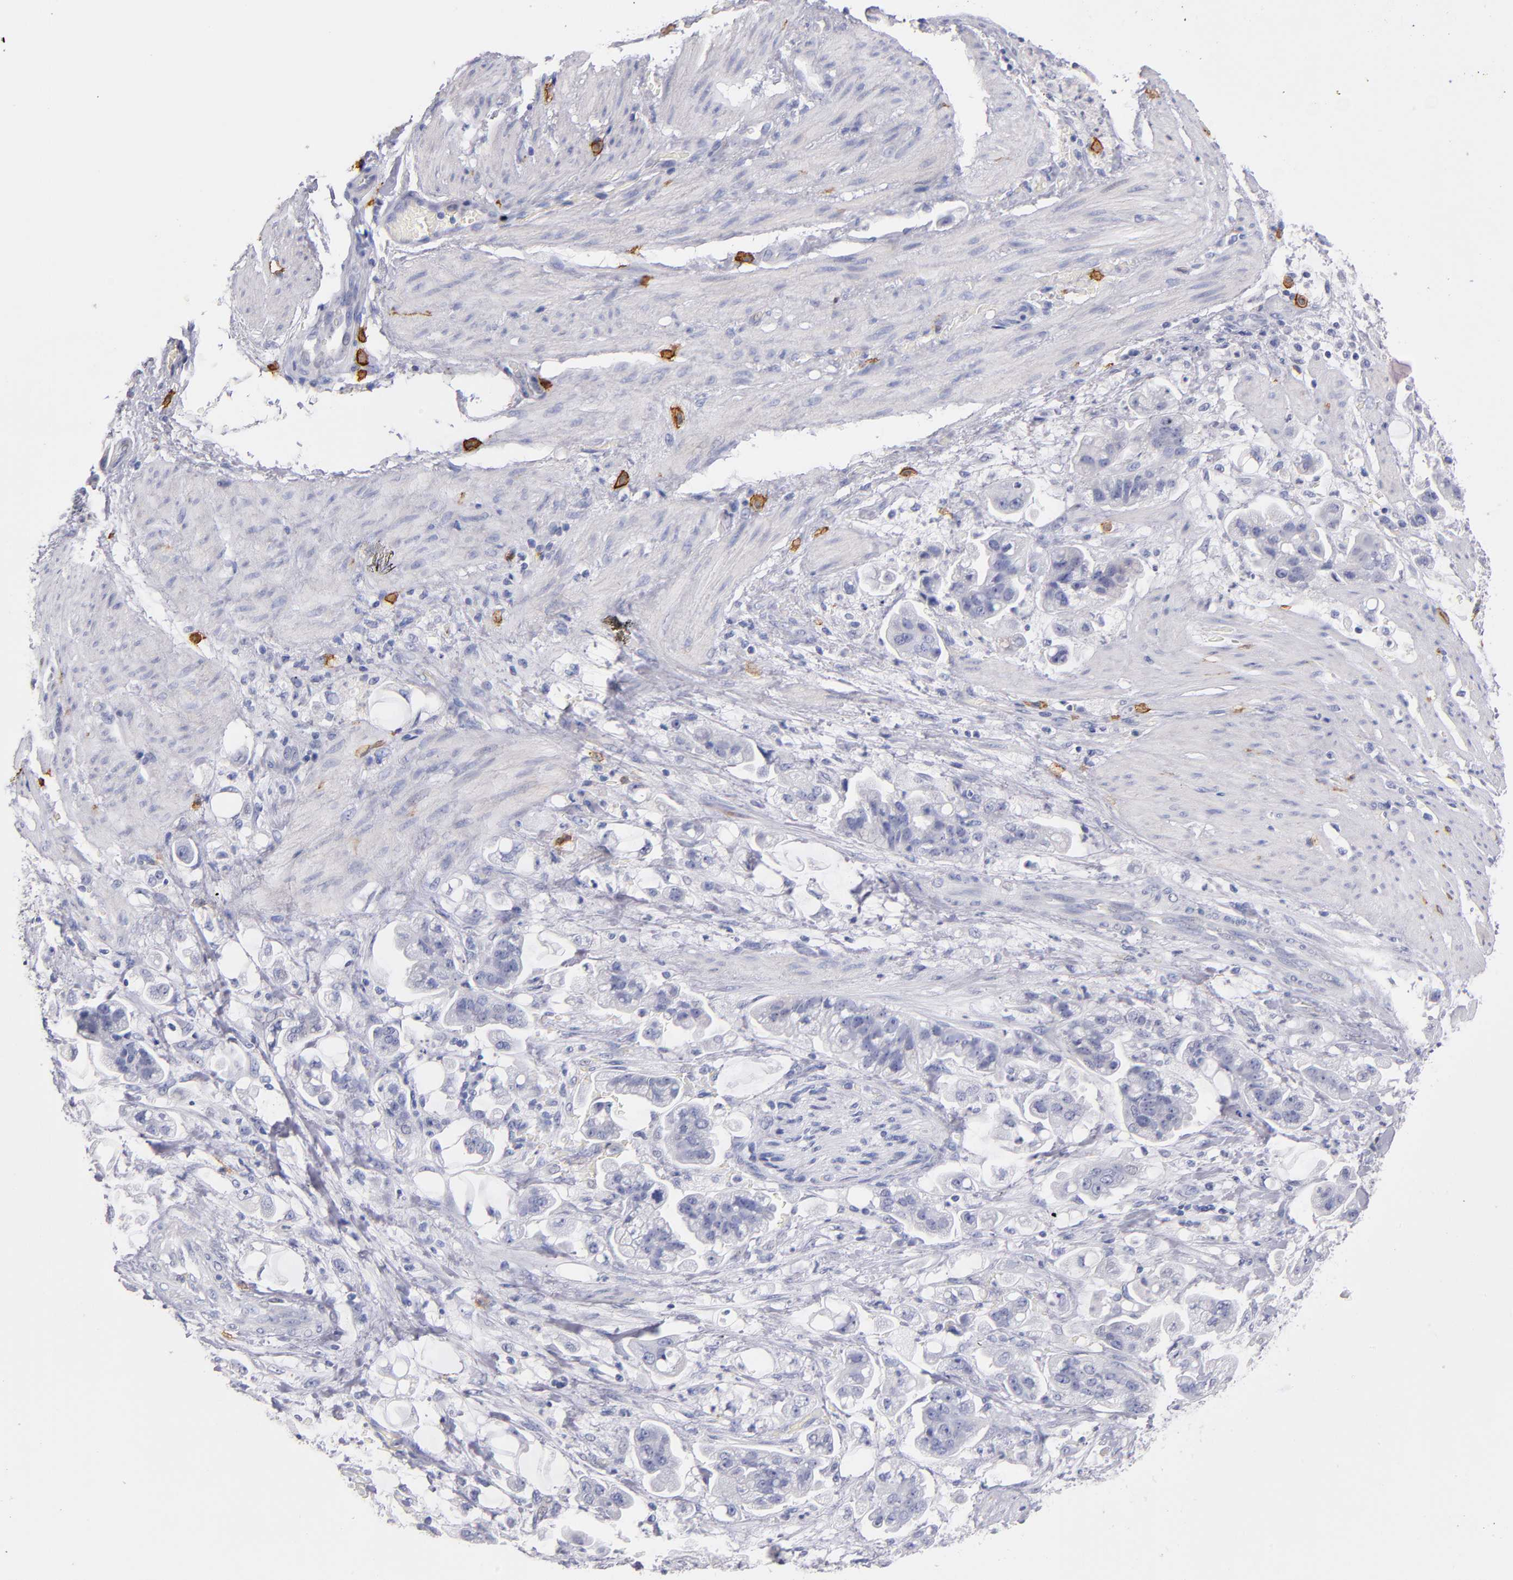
{"staining": {"intensity": "negative", "quantity": "none", "location": "none"}, "tissue": "stomach cancer", "cell_type": "Tumor cells", "image_type": "cancer", "snomed": [{"axis": "morphology", "description": "Adenocarcinoma, NOS"}, {"axis": "topography", "description": "Stomach"}], "caption": "Tumor cells show no significant expression in stomach cancer. (Immunohistochemistry, brightfield microscopy, high magnification).", "gene": "KIT", "patient": {"sex": "male", "age": 62}}